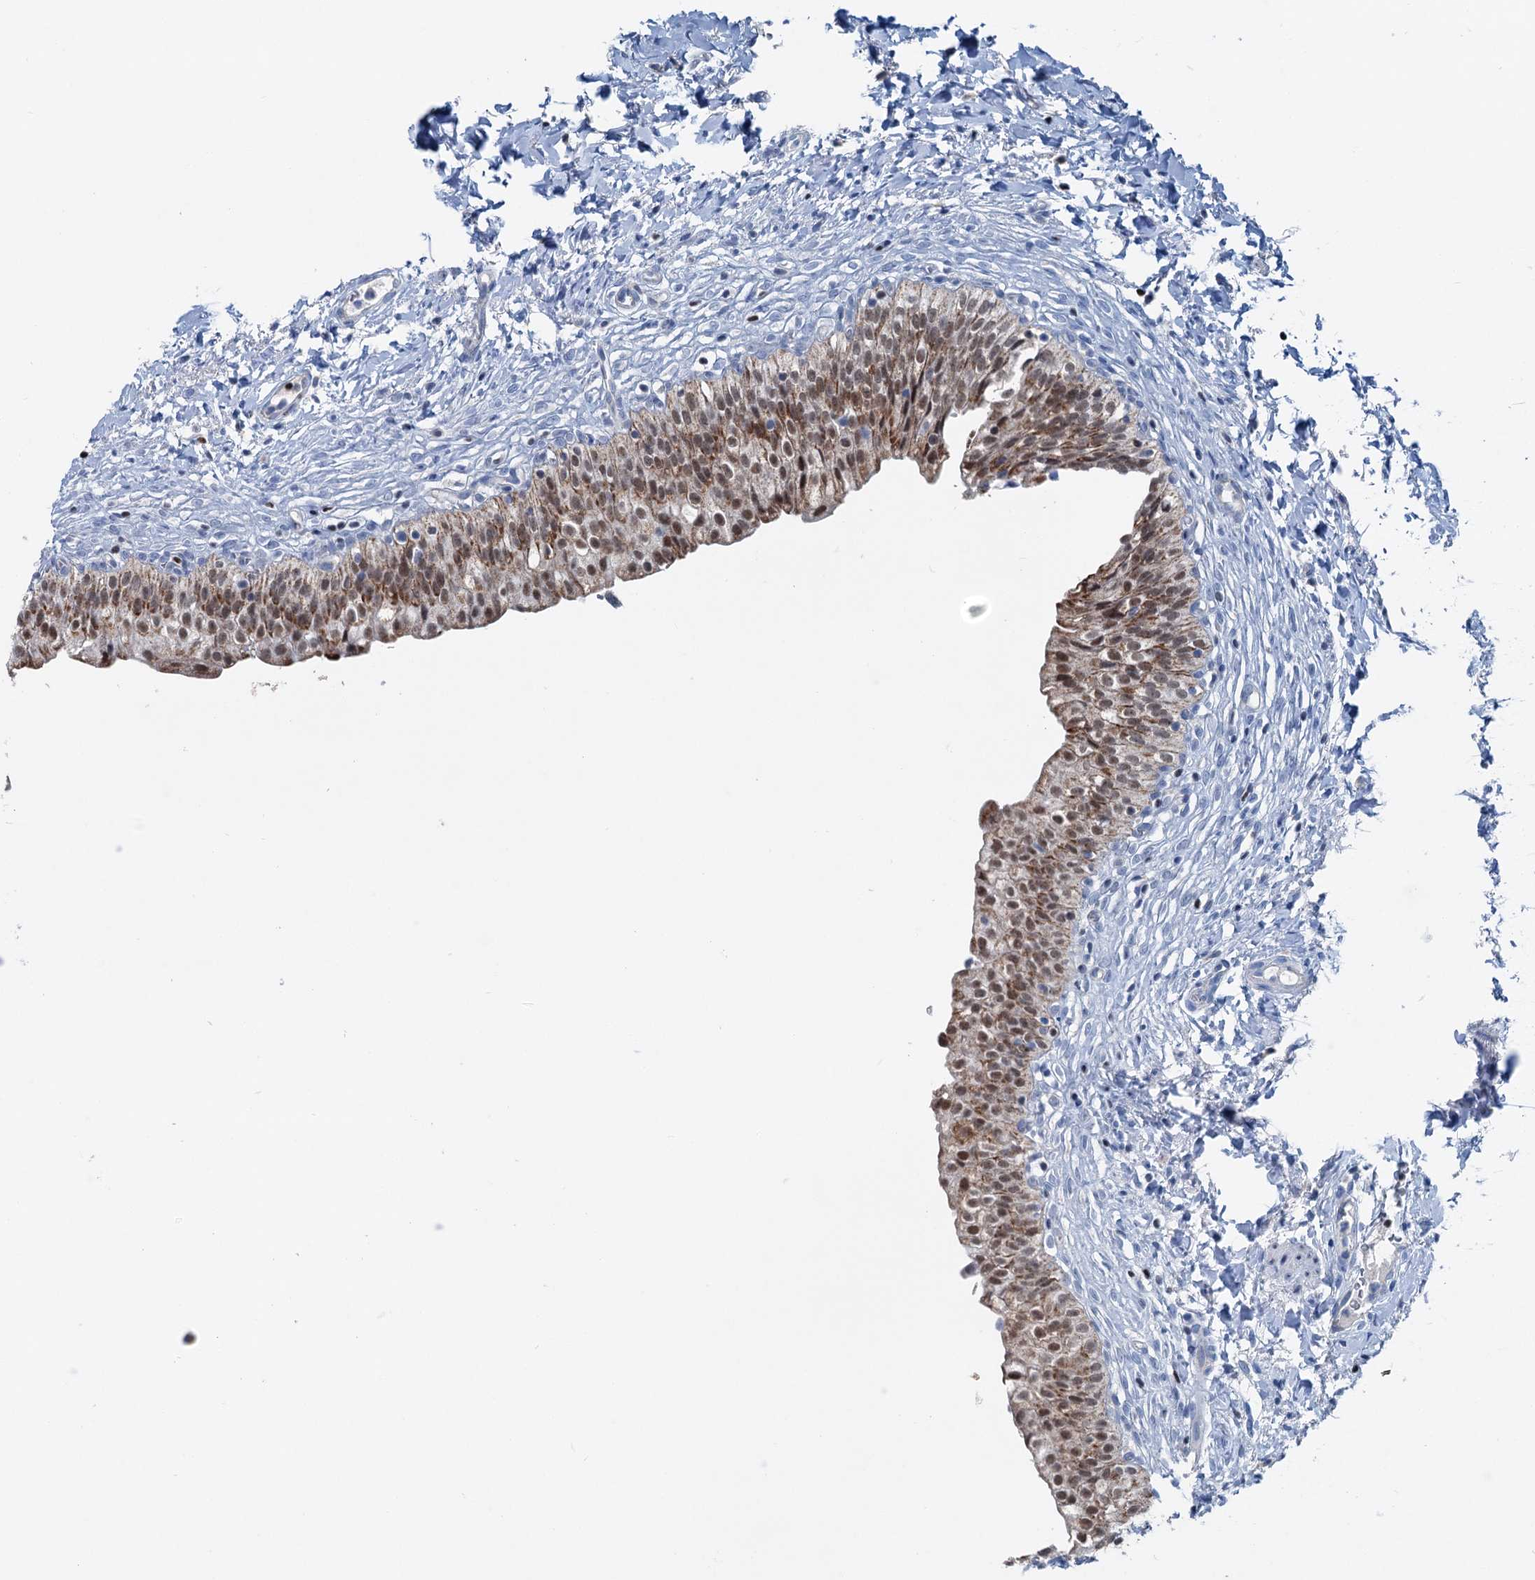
{"staining": {"intensity": "moderate", "quantity": ">75%", "location": "cytoplasmic/membranous,nuclear"}, "tissue": "urinary bladder", "cell_type": "Urothelial cells", "image_type": "normal", "snomed": [{"axis": "morphology", "description": "Normal tissue, NOS"}, {"axis": "topography", "description": "Urinary bladder"}], "caption": "A medium amount of moderate cytoplasmic/membranous,nuclear positivity is present in approximately >75% of urothelial cells in unremarkable urinary bladder.", "gene": "ELP4", "patient": {"sex": "male", "age": 55}}